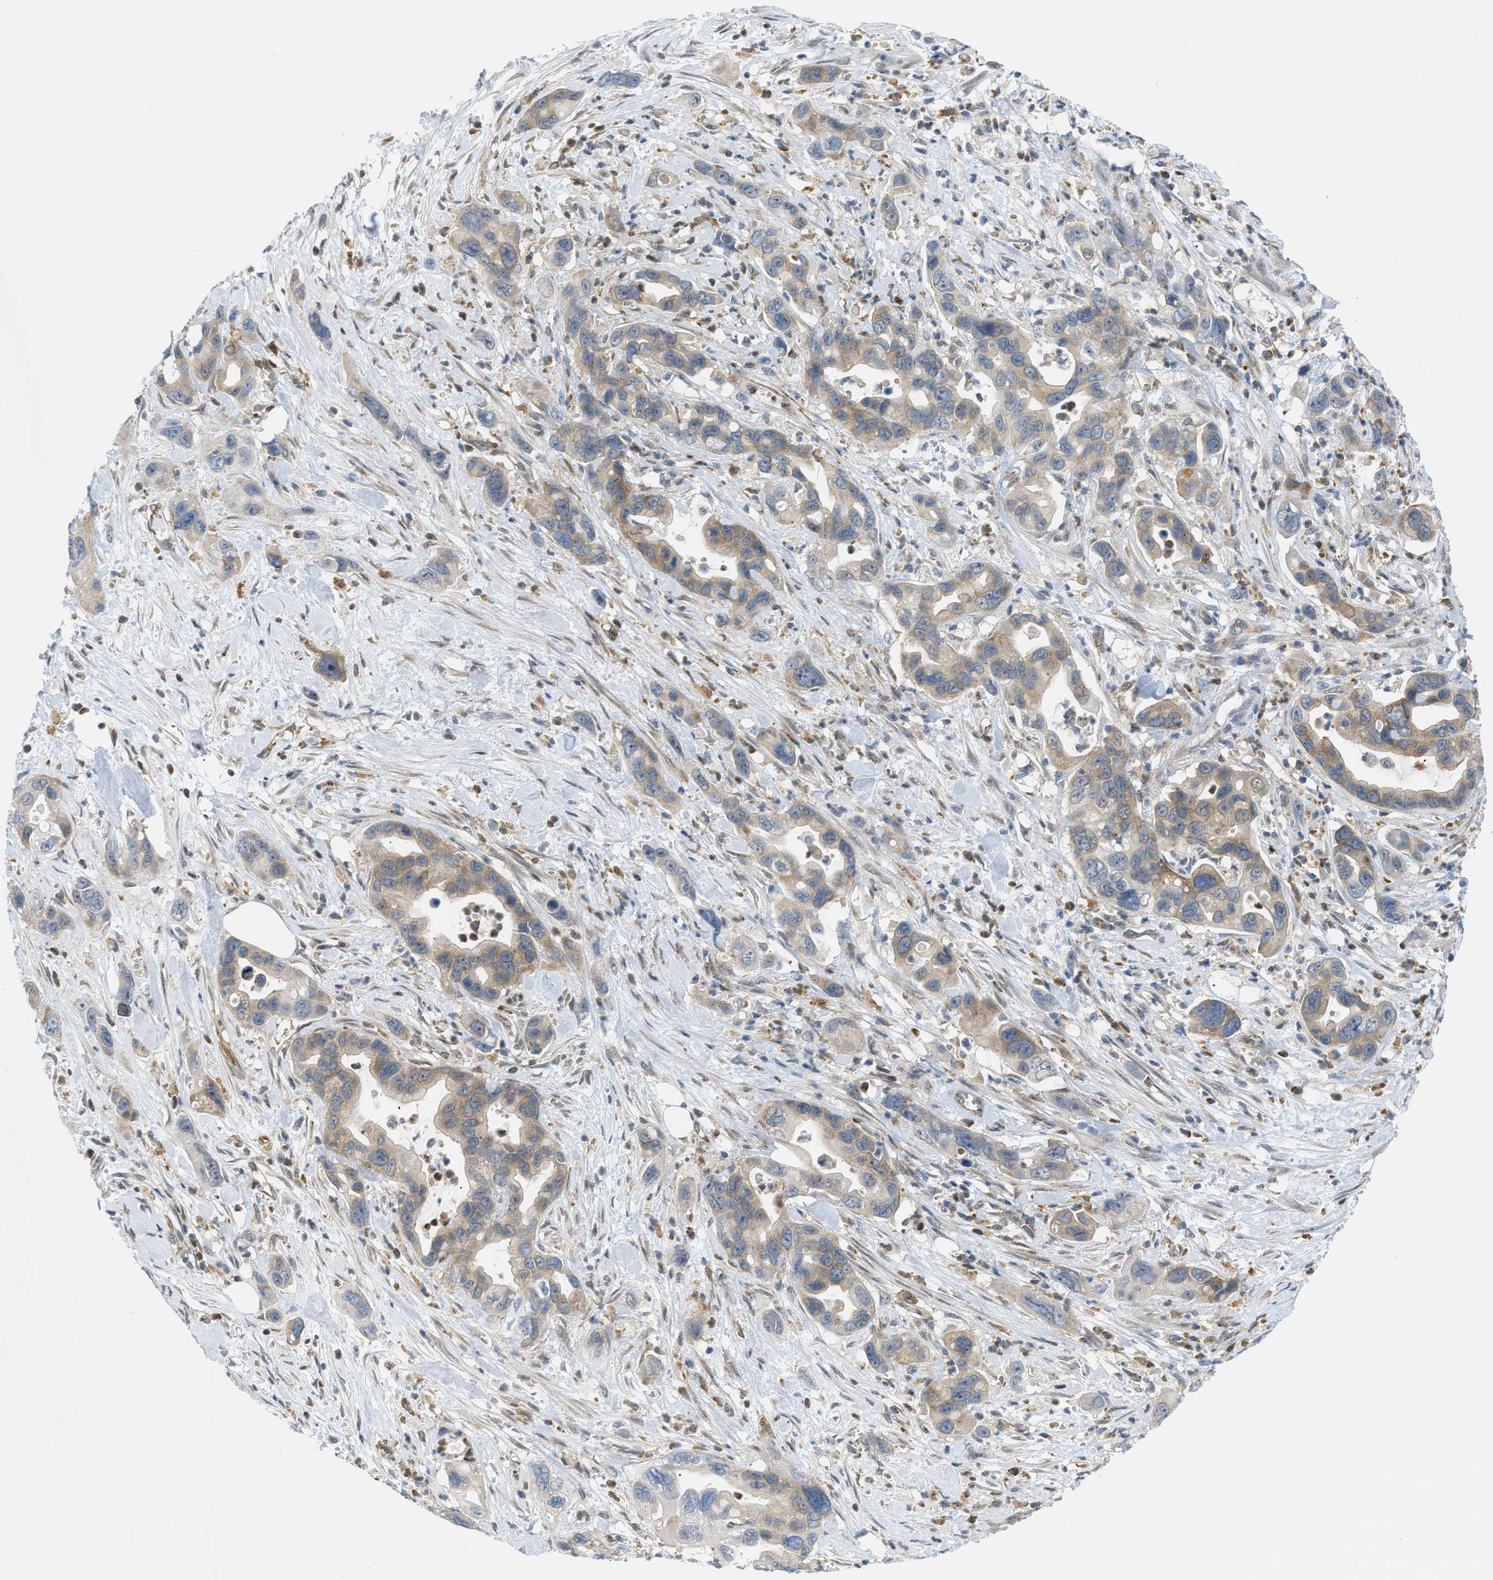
{"staining": {"intensity": "weak", "quantity": ">75%", "location": "cytoplasmic/membranous"}, "tissue": "pancreatic cancer", "cell_type": "Tumor cells", "image_type": "cancer", "snomed": [{"axis": "morphology", "description": "Adenocarcinoma, NOS"}, {"axis": "topography", "description": "Pancreas"}], "caption": "Protein staining displays weak cytoplasmic/membranous positivity in approximately >75% of tumor cells in pancreatic adenocarcinoma.", "gene": "ZNF408", "patient": {"sex": "female", "age": 70}}